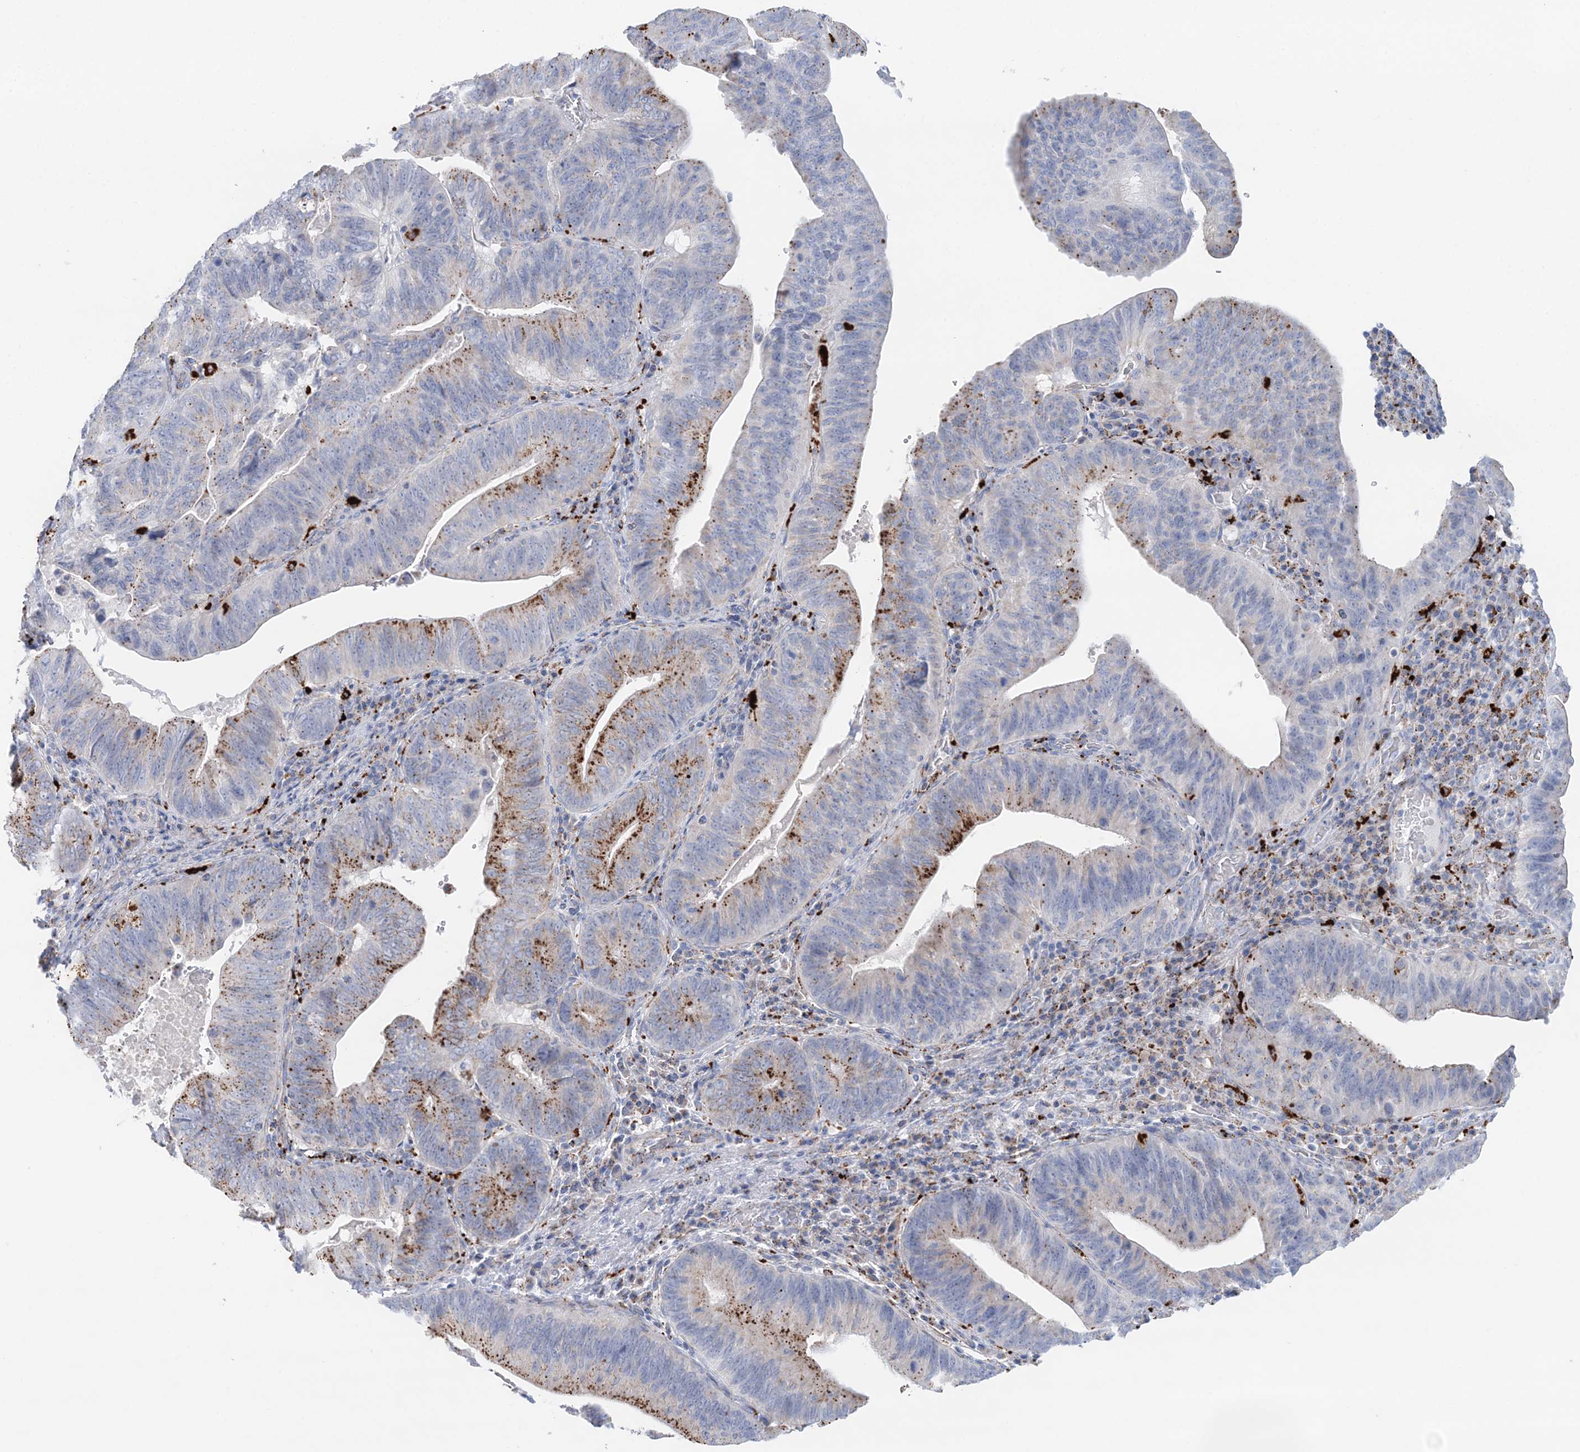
{"staining": {"intensity": "moderate", "quantity": "25%-75%", "location": "cytoplasmic/membranous"}, "tissue": "pancreatic cancer", "cell_type": "Tumor cells", "image_type": "cancer", "snomed": [{"axis": "morphology", "description": "Adenocarcinoma, NOS"}, {"axis": "topography", "description": "Pancreas"}], "caption": "Protein analysis of pancreatic adenocarcinoma tissue displays moderate cytoplasmic/membranous expression in approximately 25%-75% of tumor cells.", "gene": "TPP1", "patient": {"sex": "male", "age": 63}}